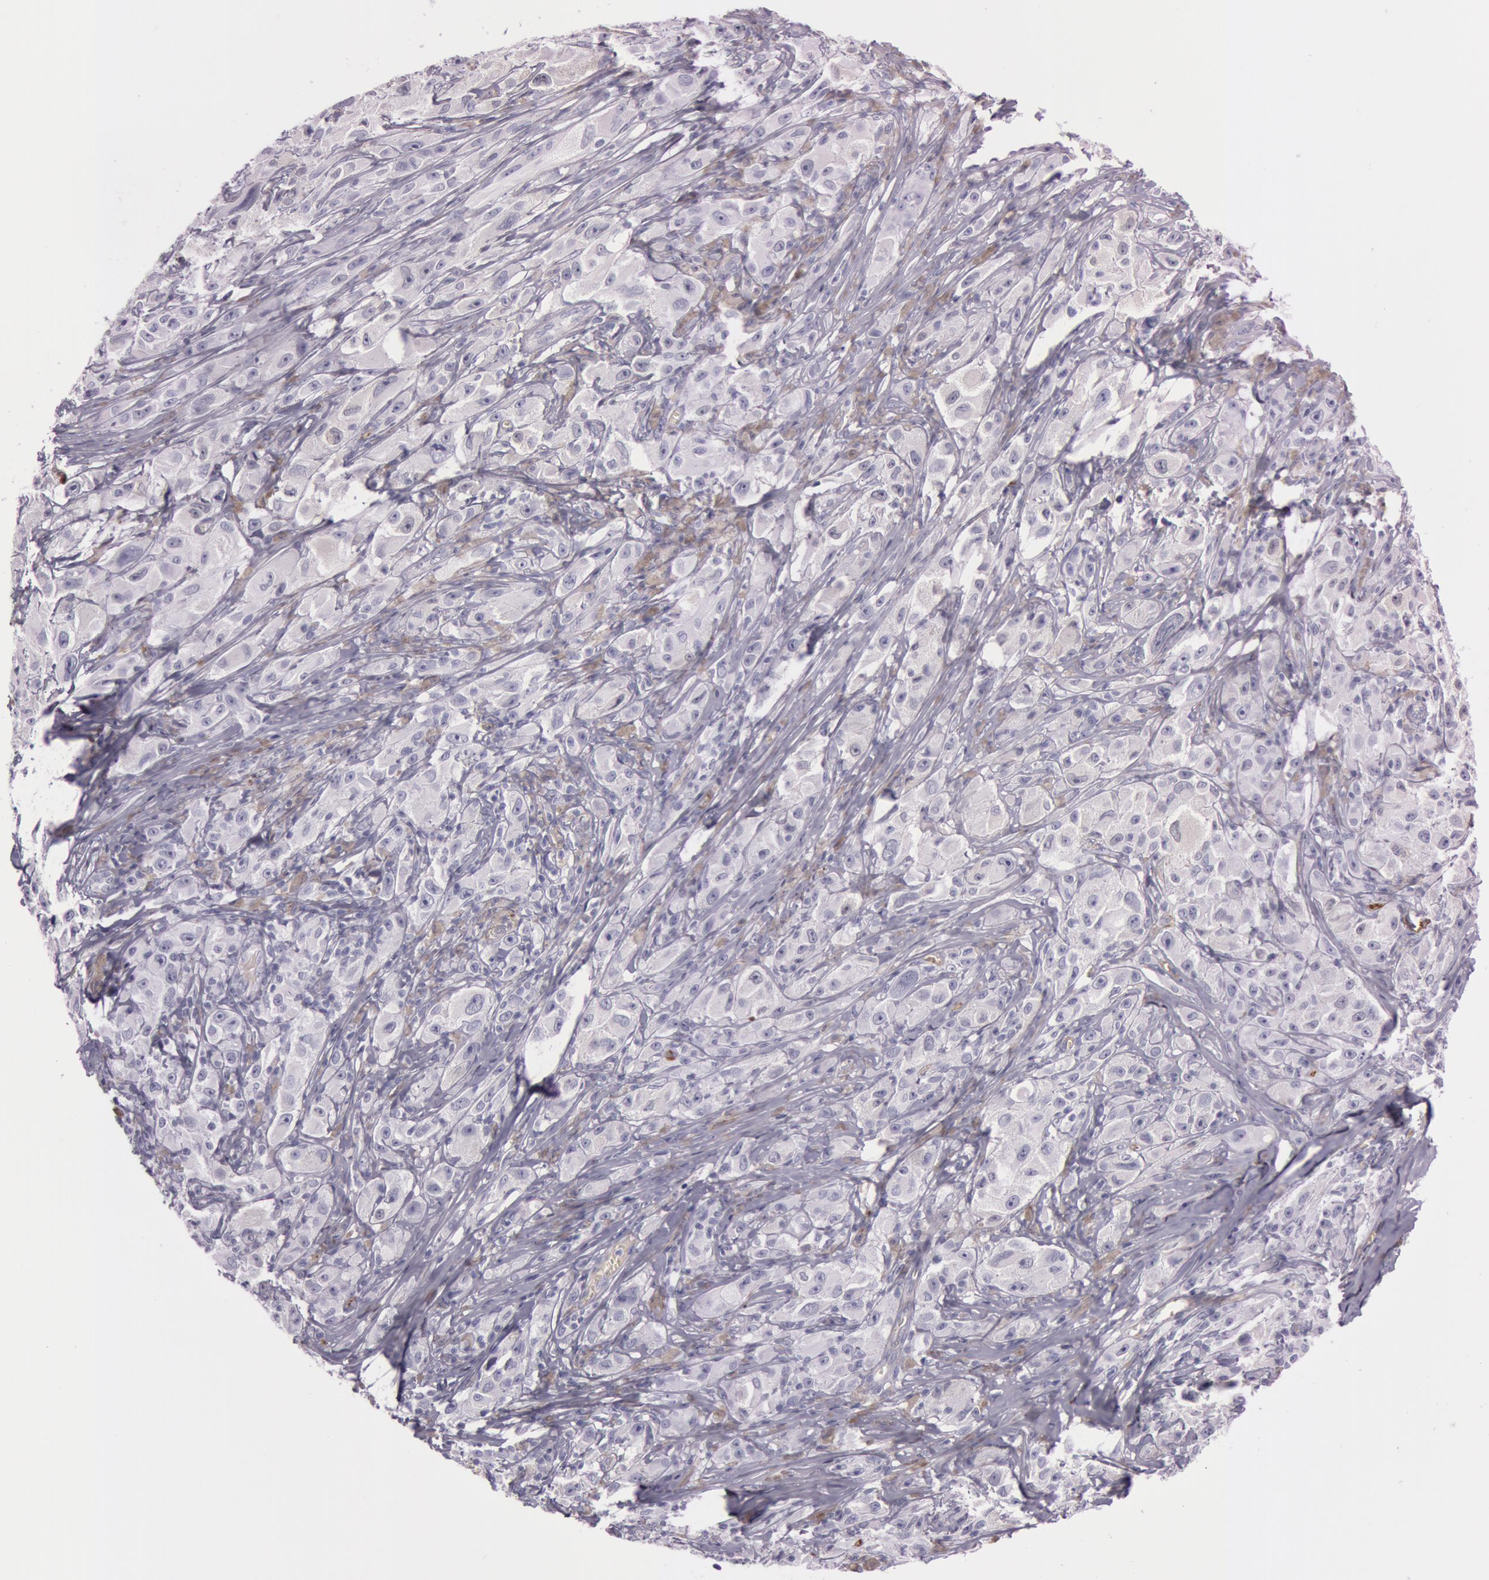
{"staining": {"intensity": "negative", "quantity": "none", "location": "none"}, "tissue": "melanoma", "cell_type": "Tumor cells", "image_type": "cancer", "snomed": [{"axis": "morphology", "description": "Malignant melanoma, NOS"}, {"axis": "topography", "description": "Skin"}], "caption": "An image of human melanoma is negative for staining in tumor cells.", "gene": "FOLH1", "patient": {"sex": "male", "age": 56}}